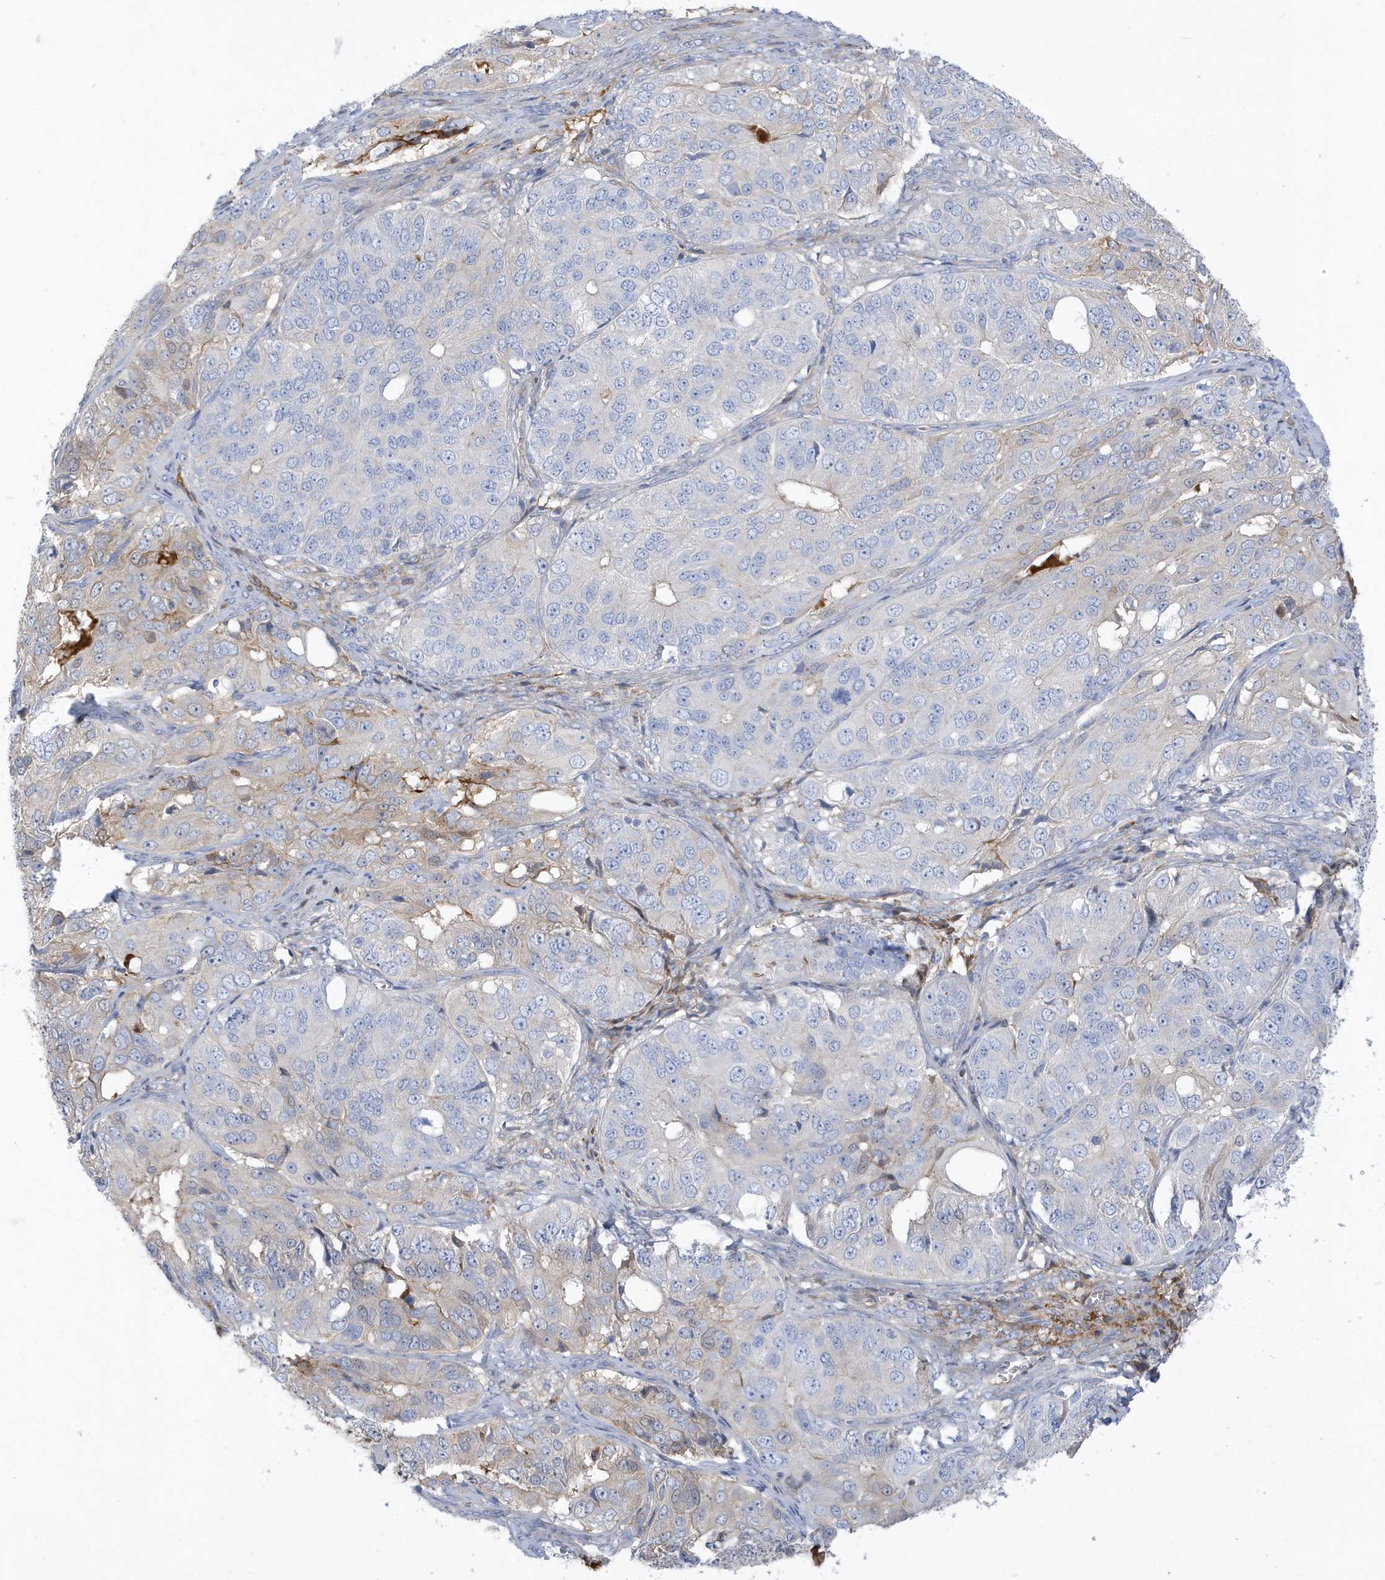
{"staining": {"intensity": "weak", "quantity": "<25%", "location": "cytoplasmic/membranous"}, "tissue": "ovarian cancer", "cell_type": "Tumor cells", "image_type": "cancer", "snomed": [{"axis": "morphology", "description": "Carcinoma, endometroid"}, {"axis": "topography", "description": "Ovary"}], "caption": "There is no significant positivity in tumor cells of endometroid carcinoma (ovarian). The staining was performed using DAB to visualize the protein expression in brown, while the nuclei were stained in blue with hematoxylin (Magnification: 20x).", "gene": "ATP13A5", "patient": {"sex": "female", "age": 51}}